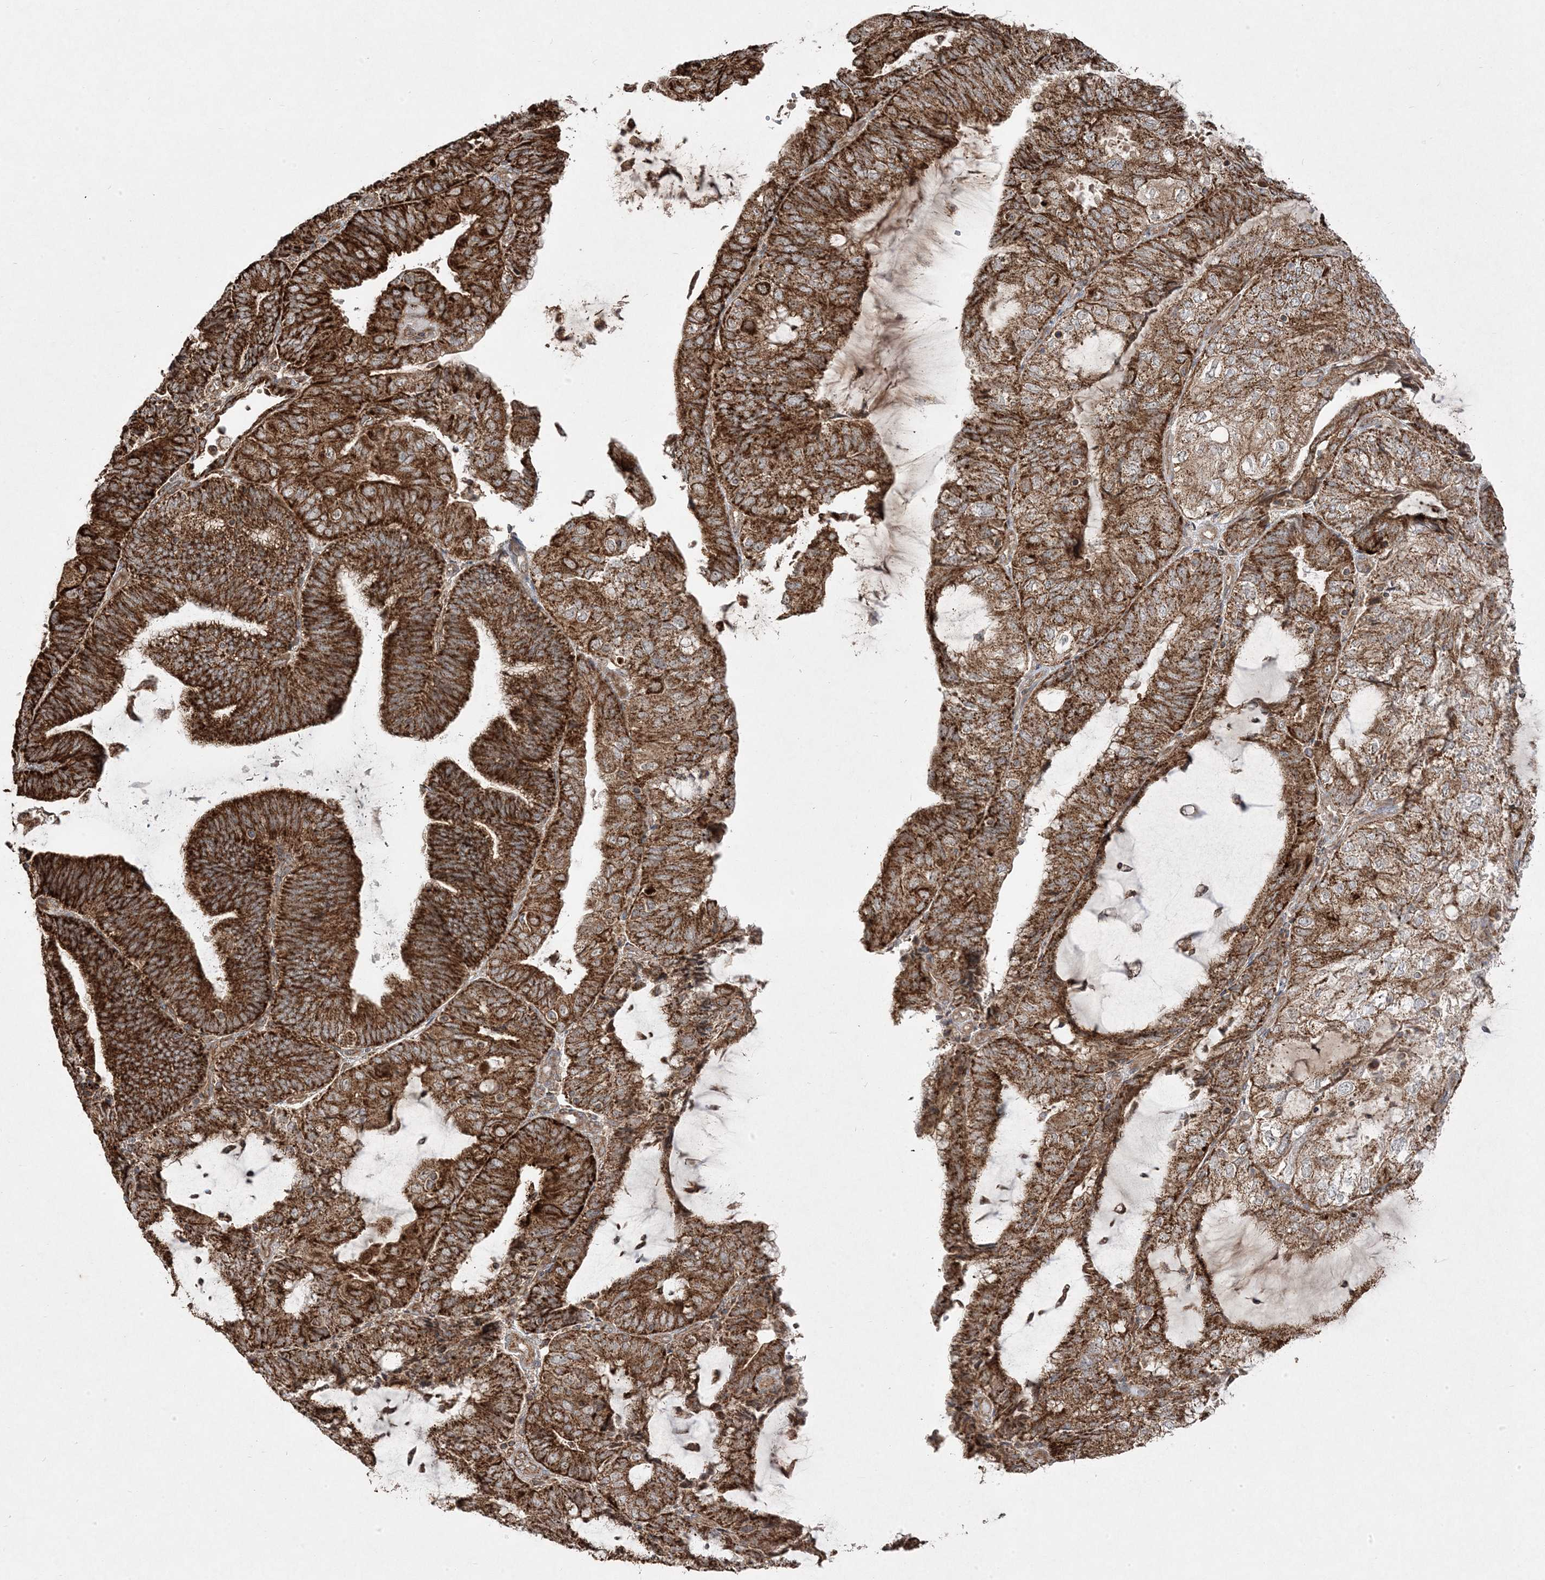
{"staining": {"intensity": "strong", "quantity": ">75%", "location": "cytoplasmic/membranous"}, "tissue": "endometrial cancer", "cell_type": "Tumor cells", "image_type": "cancer", "snomed": [{"axis": "morphology", "description": "Adenocarcinoma, NOS"}, {"axis": "topography", "description": "Endometrium"}], "caption": "High-magnification brightfield microscopy of endometrial cancer (adenocarcinoma) stained with DAB (brown) and counterstained with hematoxylin (blue). tumor cells exhibit strong cytoplasmic/membranous expression is present in approximately>75% of cells. Nuclei are stained in blue.", "gene": "CLUAP1", "patient": {"sex": "female", "age": 81}}